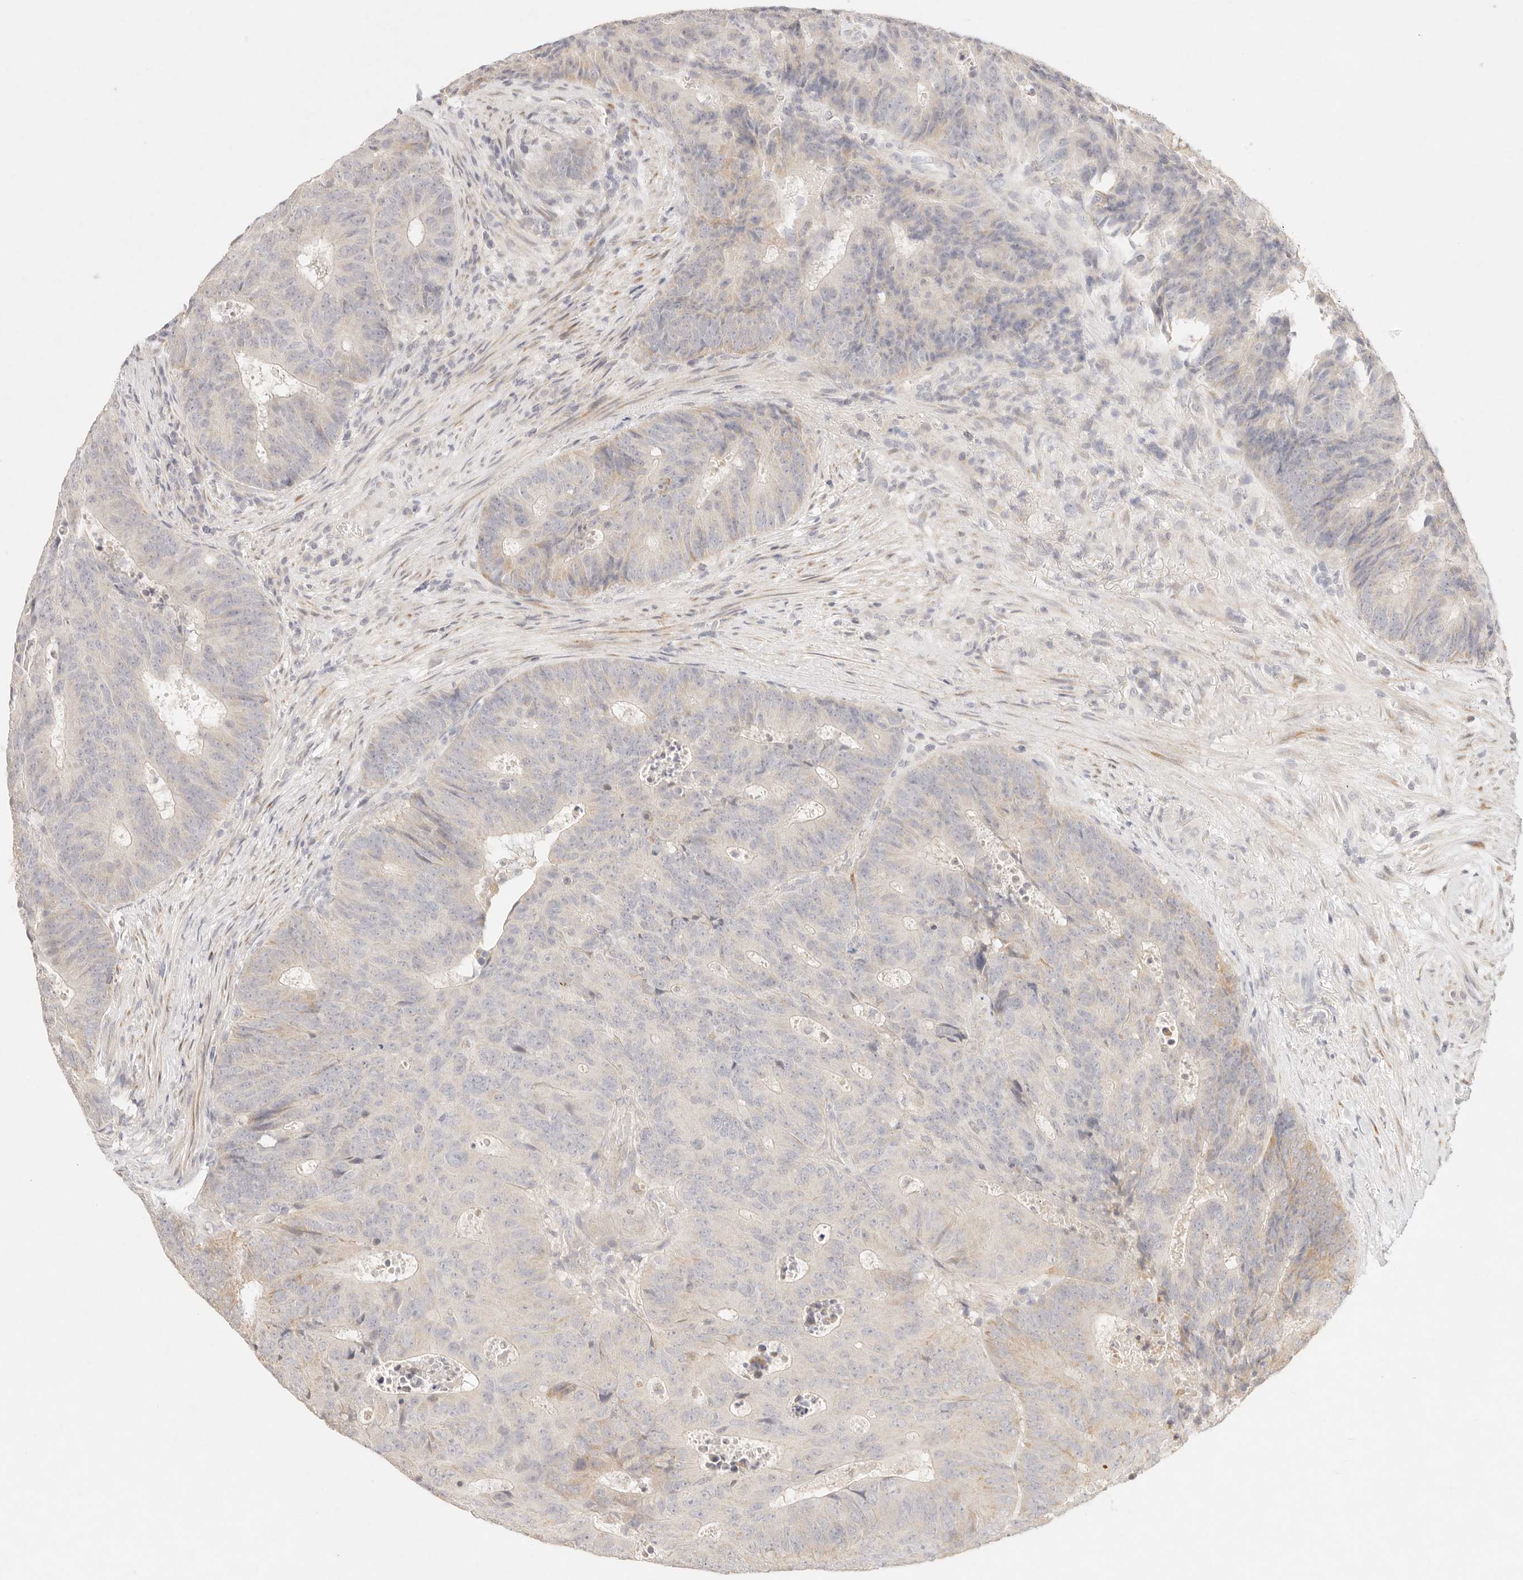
{"staining": {"intensity": "weak", "quantity": "<25%", "location": "cytoplasmic/membranous"}, "tissue": "colorectal cancer", "cell_type": "Tumor cells", "image_type": "cancer", "snomed": [{"axis": "morphology", "description": "Adenocarcinoma, NOS"}, {"axis": "topography", "description": "Colon"}], "caption": "Adenocarcinoma (colorectal) was stained to show a protein in brown. There is no significant staining in tumor cells. (Brightfield microscopy of DAB (3,3'-diaminobenzidine) immunohistochemistry at high magnification).", "gene": "GPR156", "patient": {"sex": "male", "age": 87}}